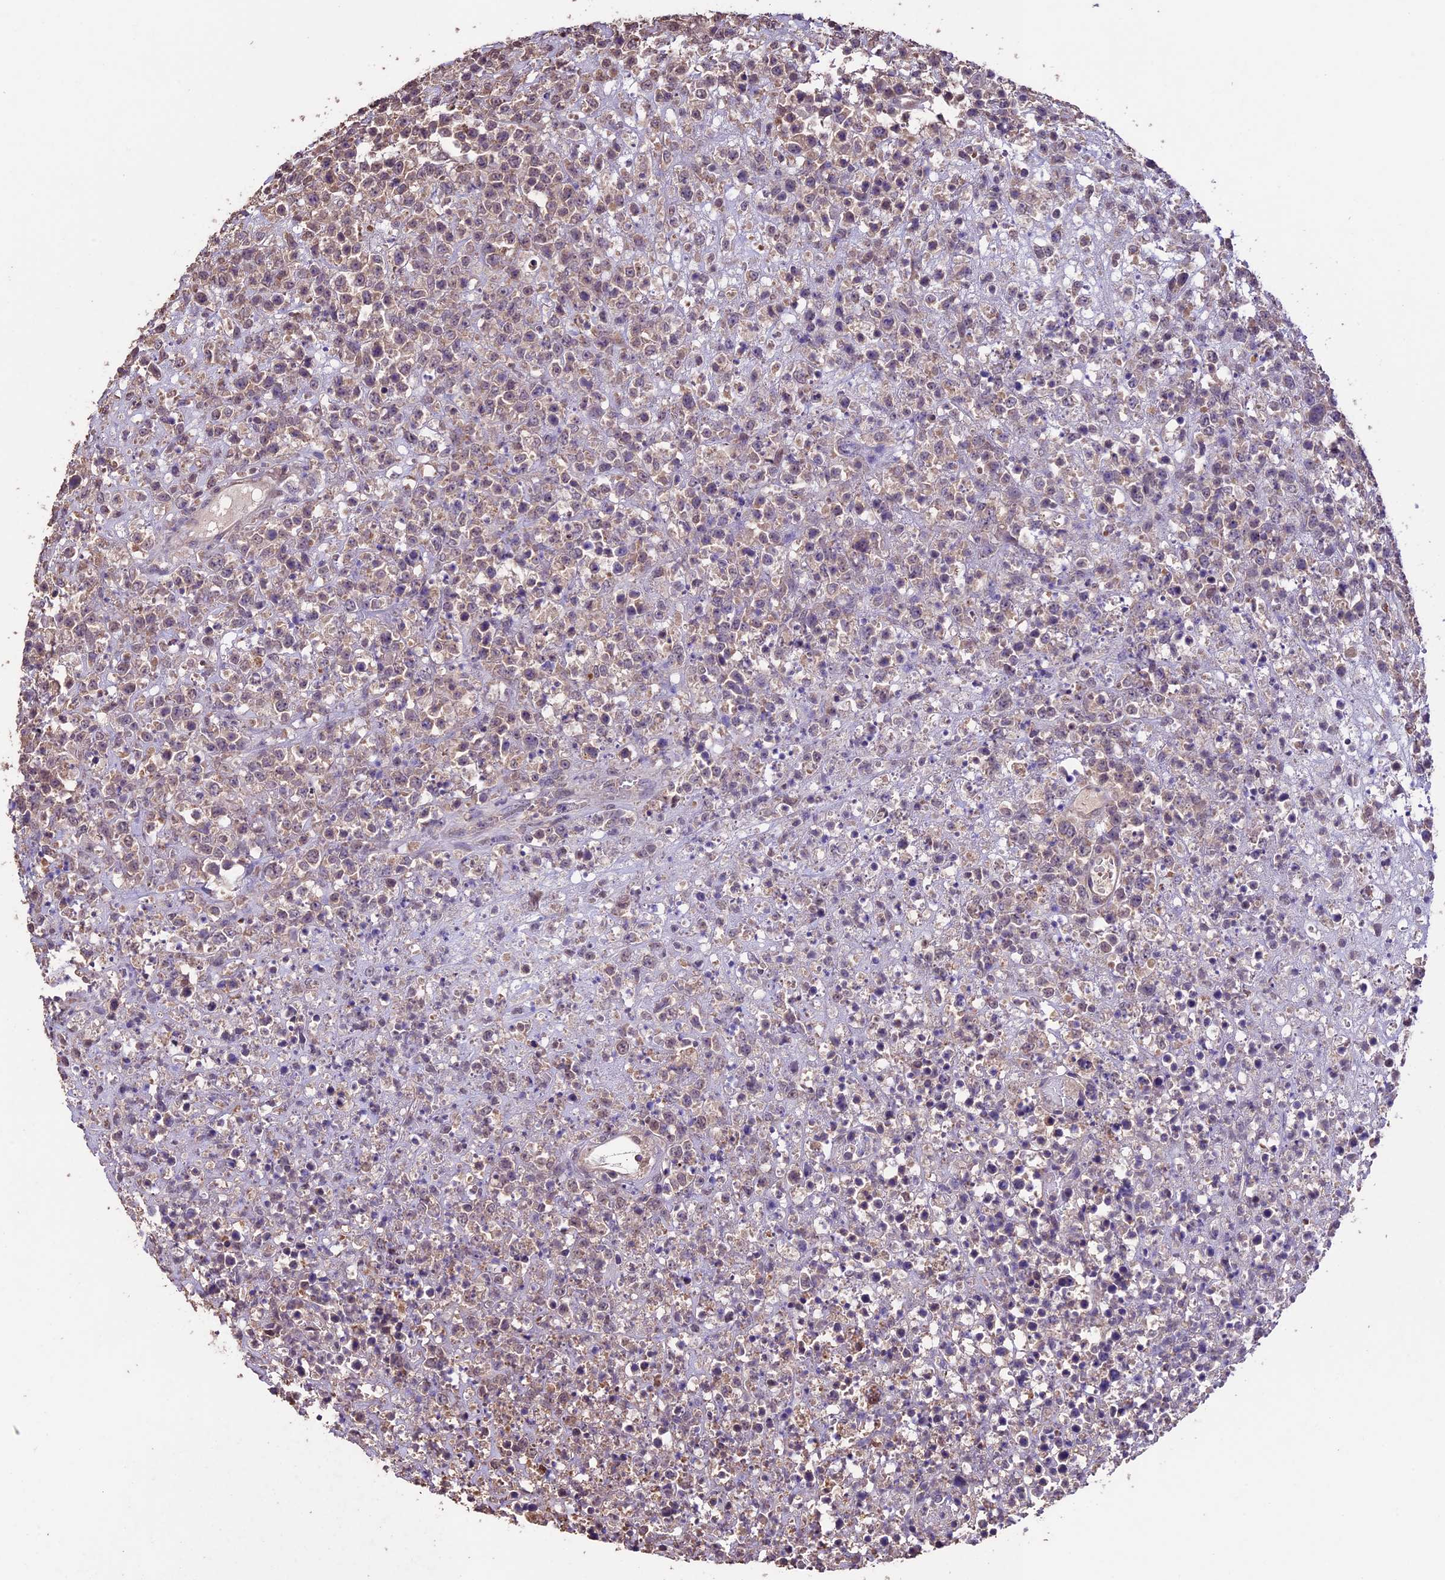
{"staining": {"intensity": "weak", "quantity": "25%-75%", "location": "nuclear"}, "tissue": "lymphoma", "cell_type": "Tumor cells", "image_type": "cancer", "snomed": [{"axis": "morphology", "description": "Malignant lymphoma, non-Hodgkin's type, High grade"}, {"axis": "topography", "description": "Colon"}], "caption": "Weak nuclear expression is identified in approximately 25%-75% of tumor cells in malignant lymphoma, non-Hodgkin's type (high-grade). Using DAB (brown) and hematoxylin (blue) stains, captured at high magnification using brightfield microscopy.", "gene": "DIS3L", "patient": {"sex": "female", "age": 53}}